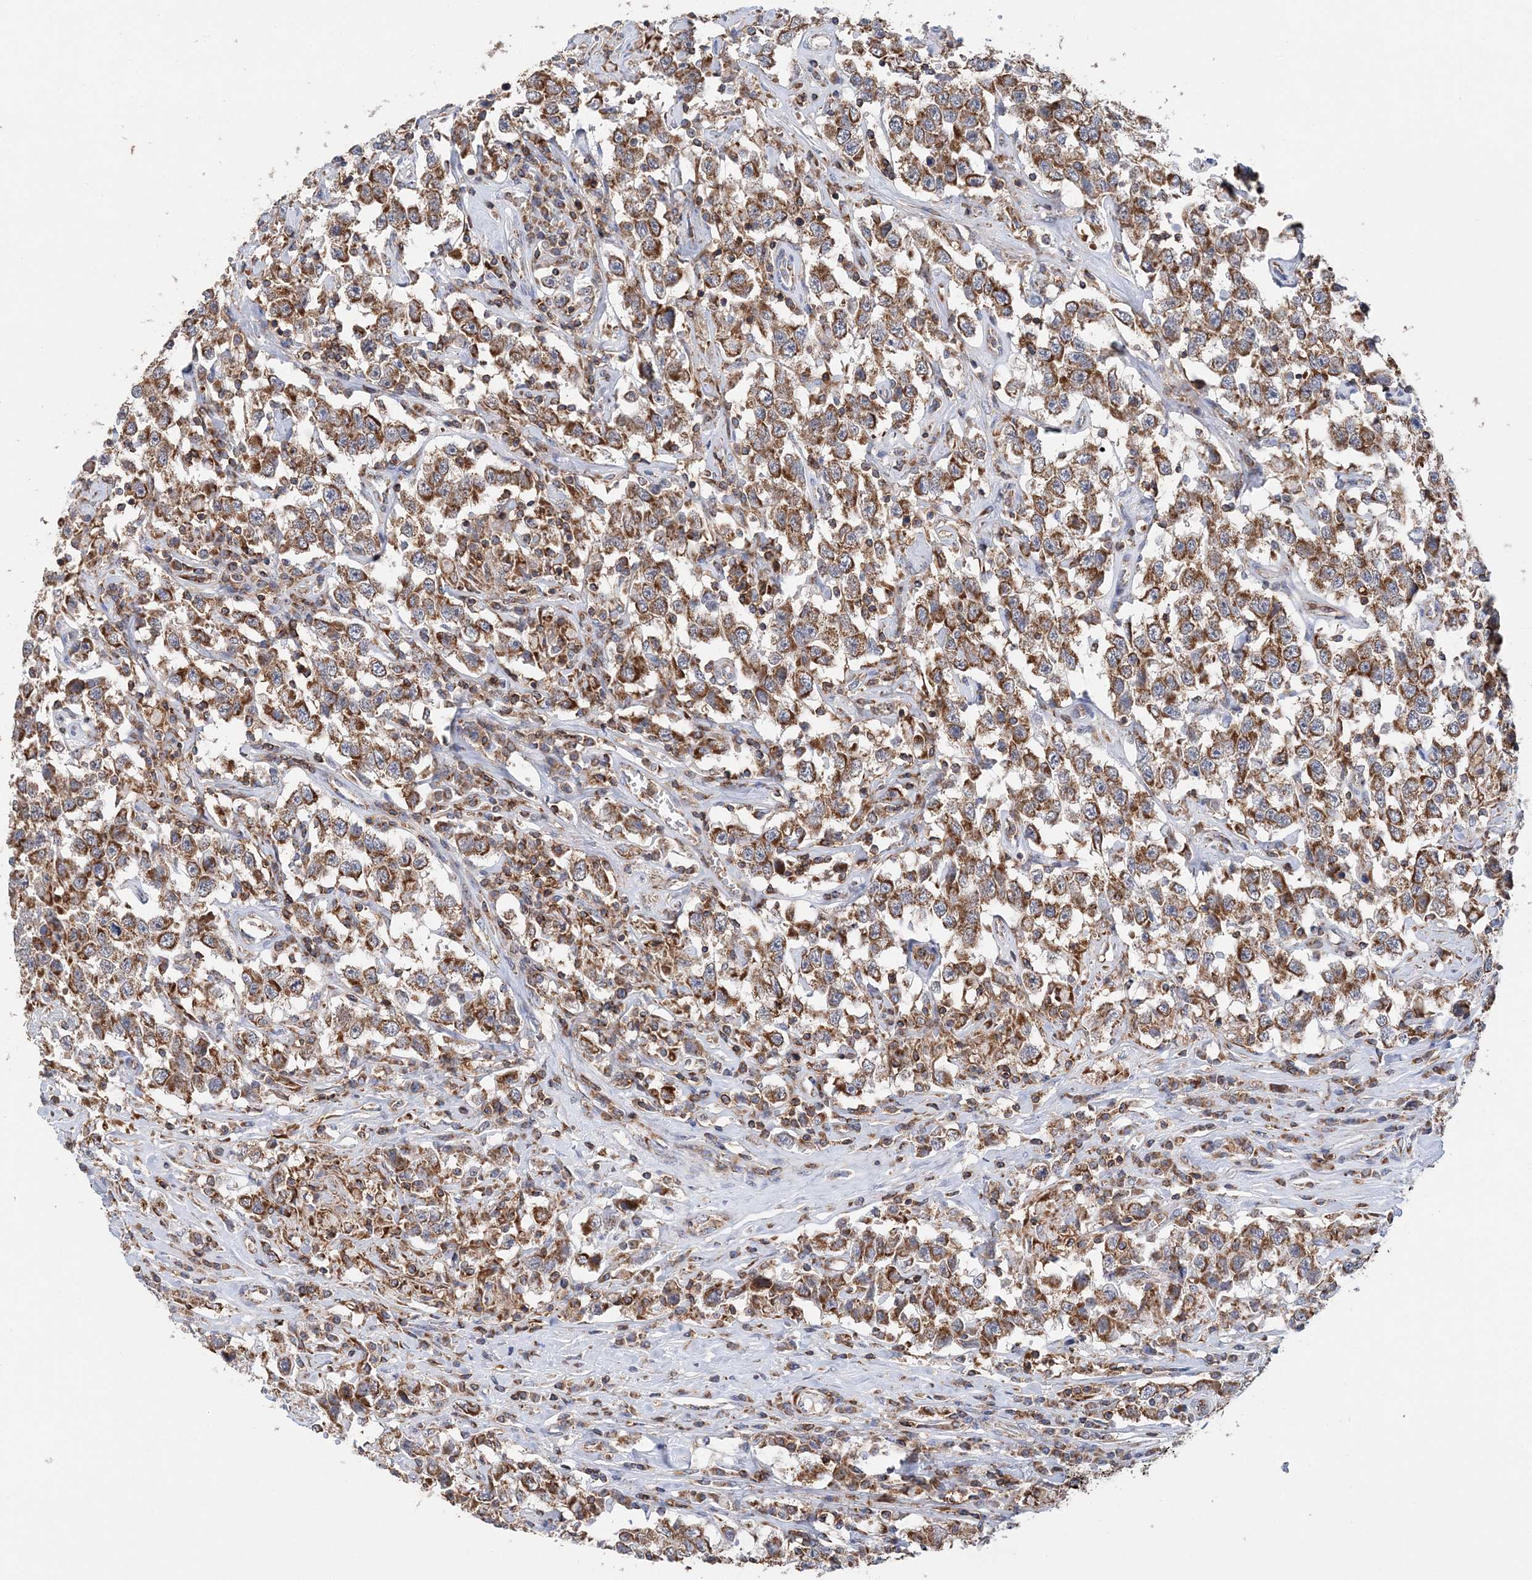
{"staining": {"intensity": "moderate", "quantity": ">75%", "location": "cytoplasmic/membranous"}, "tissue": "testis cancer", "cell_type": "Tumor cells", "image_type": "cancer", "snomed": [{"axis": "morphology", "description": "Seminoma, NOS"}, {"axis": "topography", "description": "Testis"}], "caption": "The image reveals a brown stain indicating the presence of a protein in the cytoplasmic/membranous of tumor cells in testis cancer (seminoma). The protein of interest is shown in brown color, while the nuclei are stained blue.", "gene": "TTC32", "patient": {"sex": "male", "age": 41}}